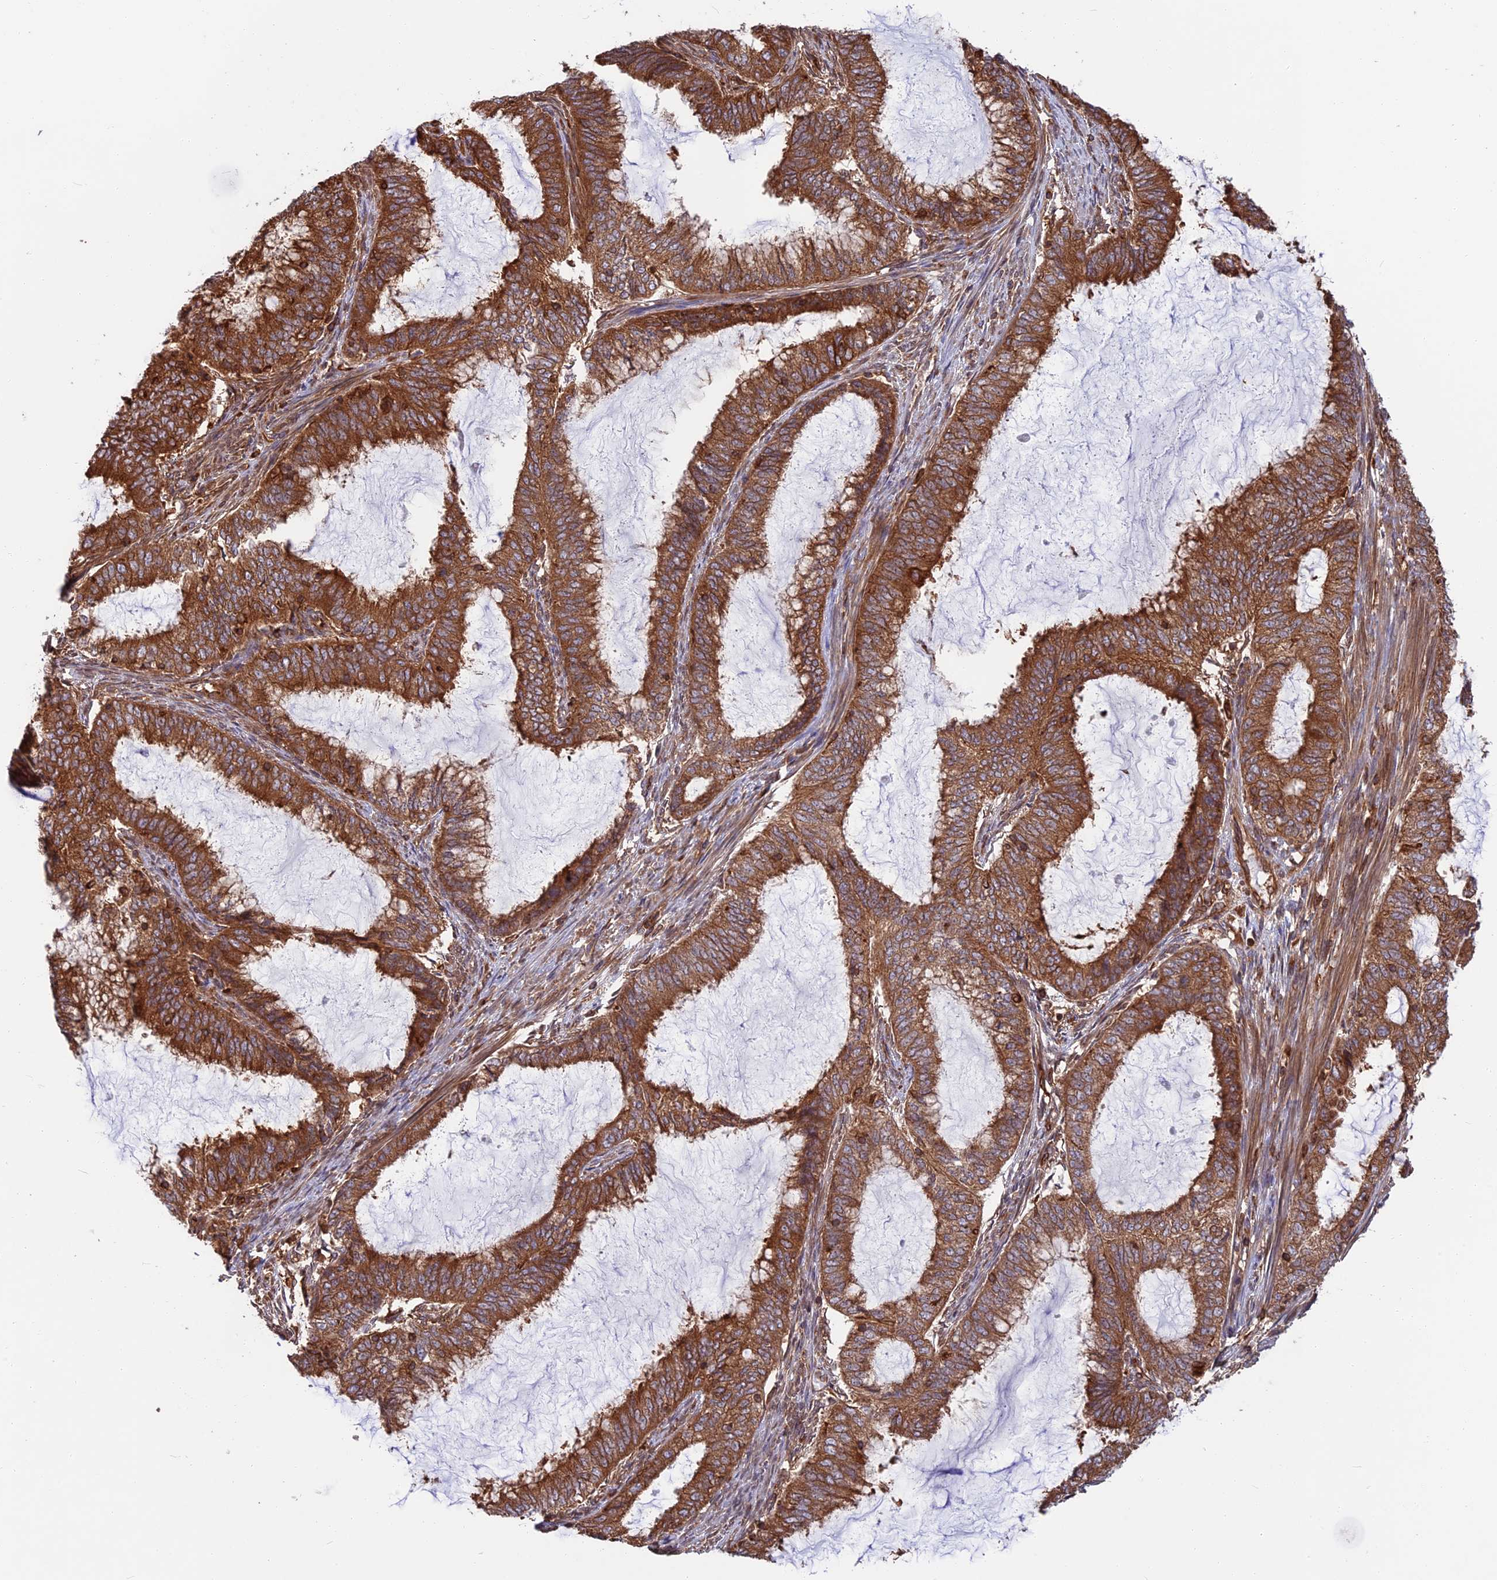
{"staining": {"intensity": "strong", "quantity": ">75%", "location": "cytoplasmic/membranous"}, "tissue": "endometrial cancer", "cell_type": "Tumor cells", "image_type": "cancer", "snomed": [{"axis": "morphology", "description": "Adenocarcinoma, NOS"}, {"axis": "topography", "description": "Endometrium"}], "caption": "IHC of human endometrial adenocarcinoma exhibits high levels of strong cytoplasmic/membranous staining in about >75% of tumor cells.", "gene": "WDR1", "patient": {"sex": "female", "age": 51}}